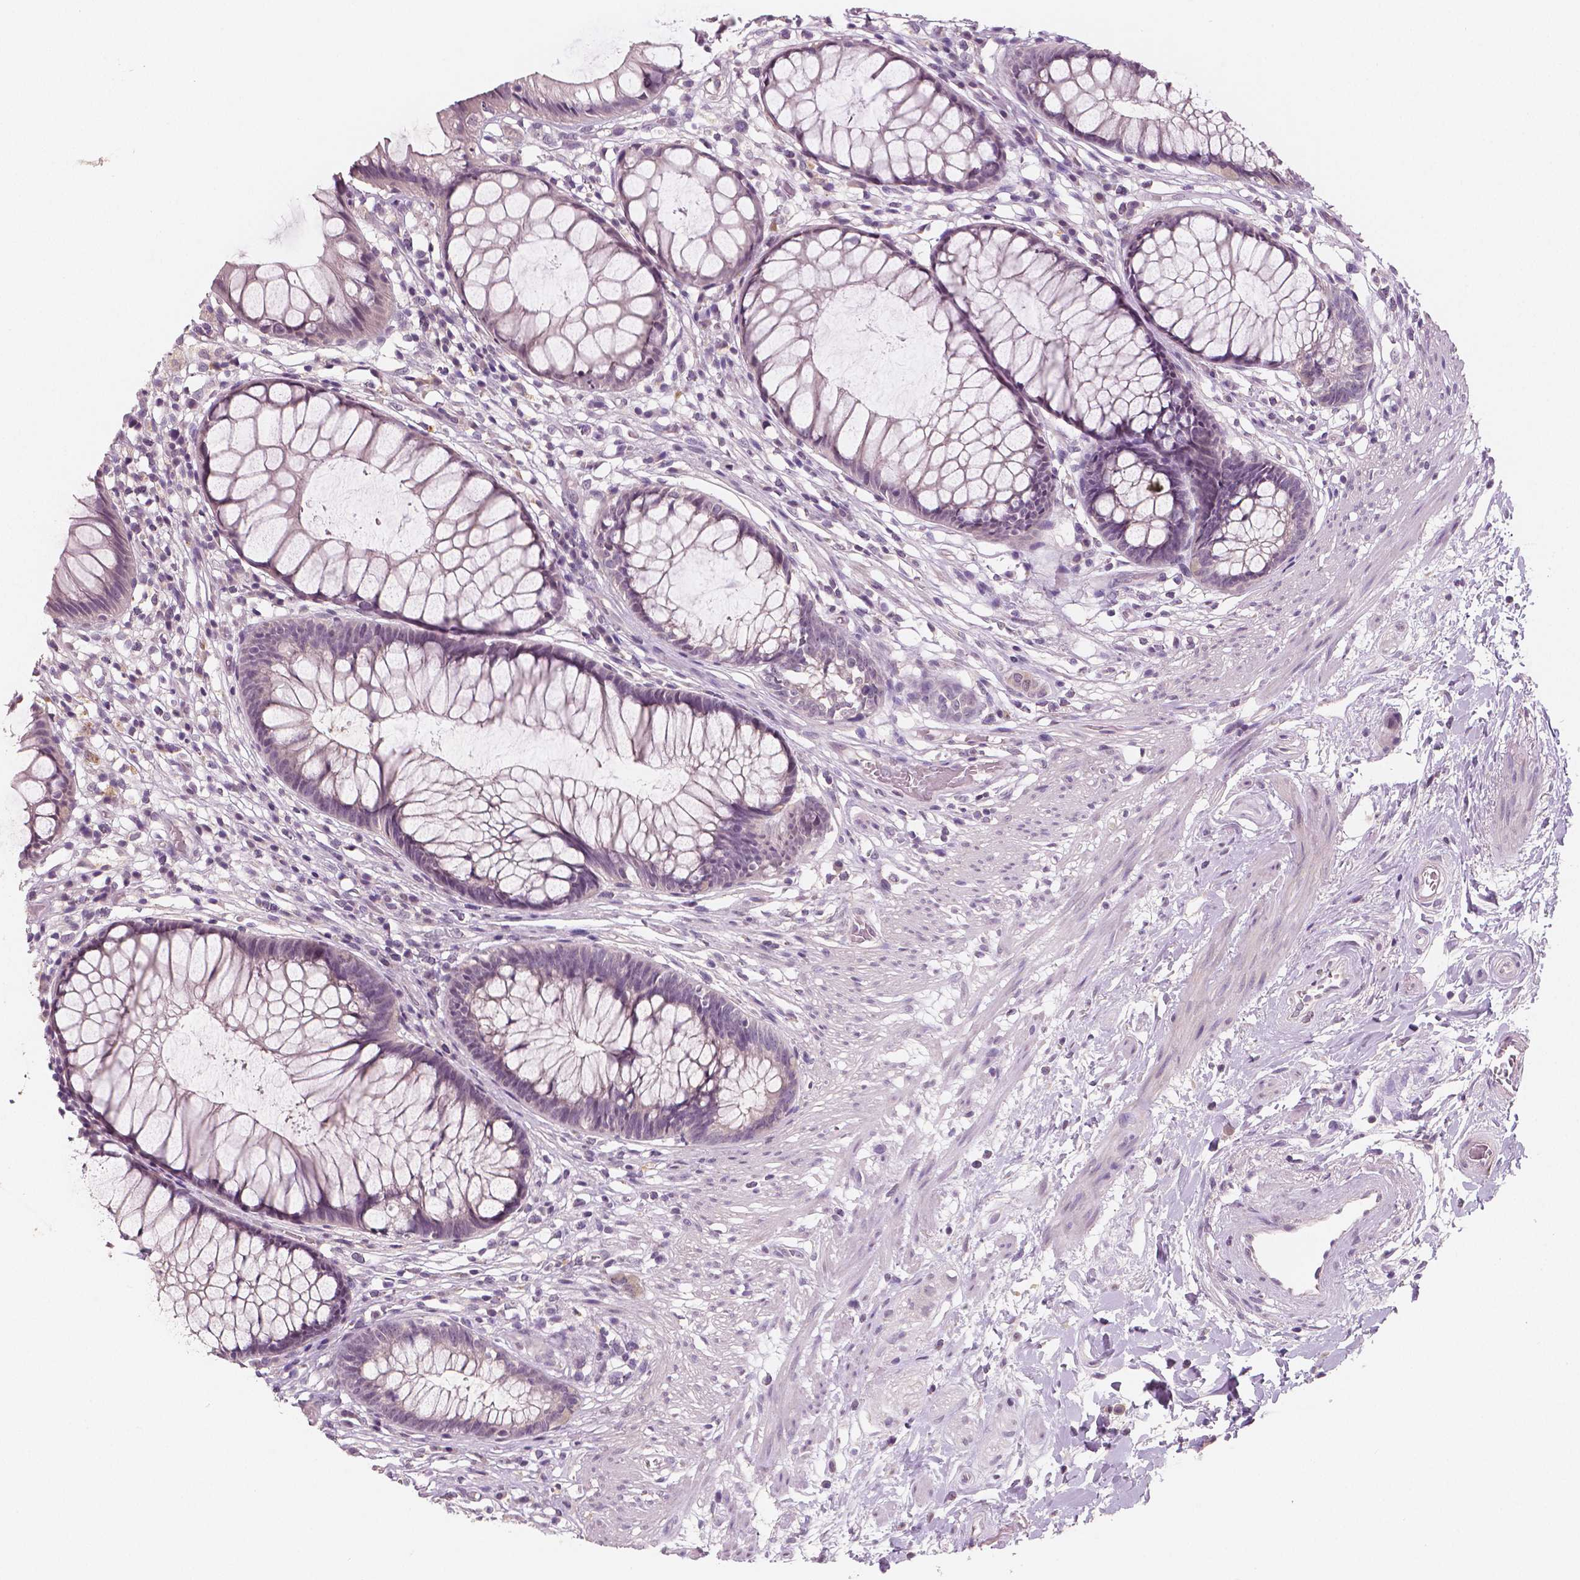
{"staining": {"intensity": "negative", "quantity": "none", "location": "none"}, "tissue": "rectum", "cell_type": "Glandular cells", "image_type": "normal", "snomed": [{"axis": "morphology", "description": "Normal tissue, NOS"}, {"axis": "topography", "description": "Smooth muscle"}, {"axis": "topography", "description": "Rectum"}], "caption": "The immunohistochemistry (IHC) image has no significant positivity in glandular cells of rectum. Nuclei are stained in blue.", "gene": "RNASE7", "patient": {"sex": "male", "age": 53}}